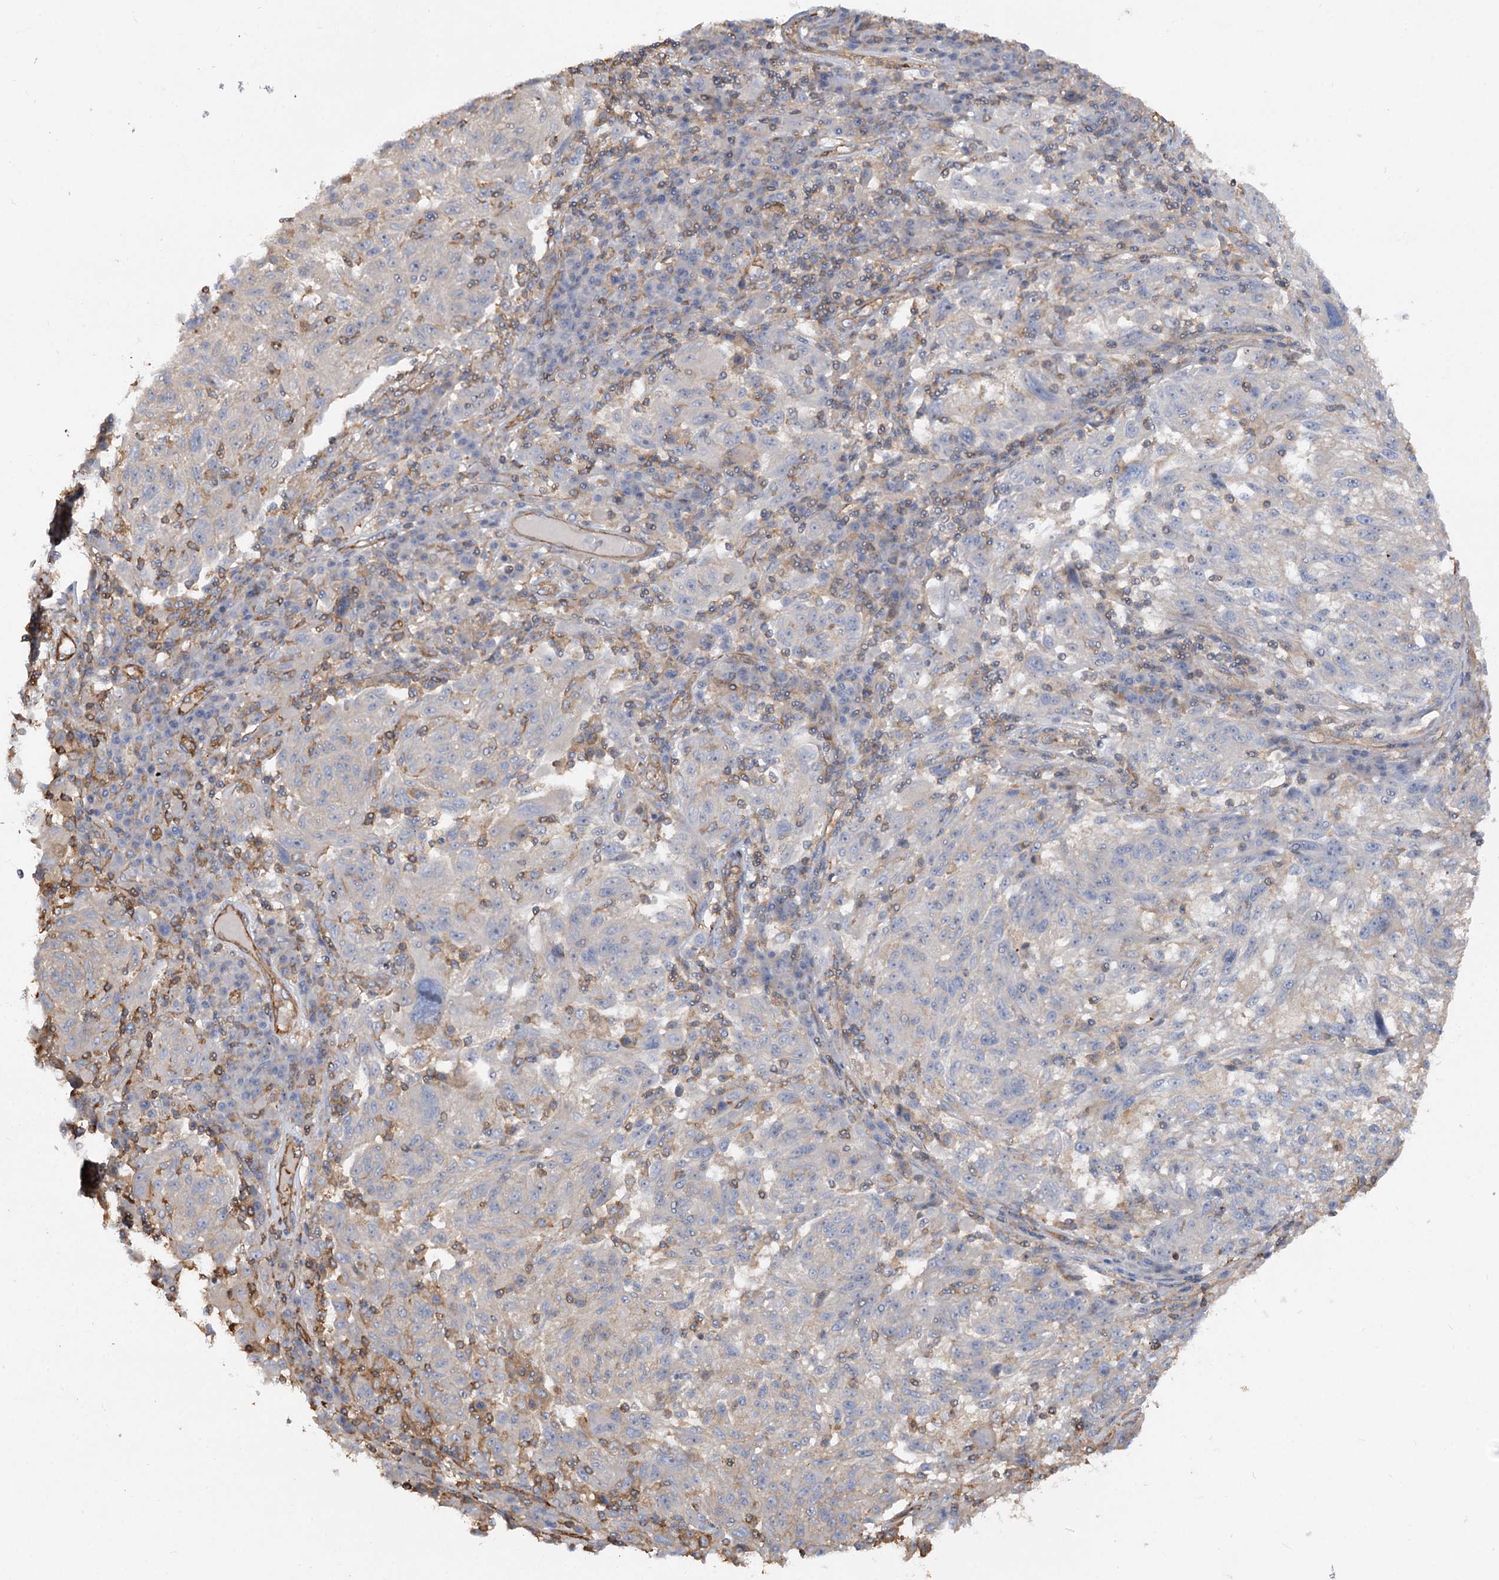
{"staining": {"intensity": "negative", "quantity": "none", "location": "none"}, "tissue": "melanoma", "cell_type": "Tumor cells", "image_type": "cancer", "snomed": [{"axis": "morphology", "description": "Malignant melanoma, NOS"}, {"axis": "topography", "description": "Skin"}], "caption": "Immunohistochemical staining of malignant melanoma reveals no significant expression in tumor cells.", "gene": "WDR36", "patient": {"sex": "male", "age": 53}}